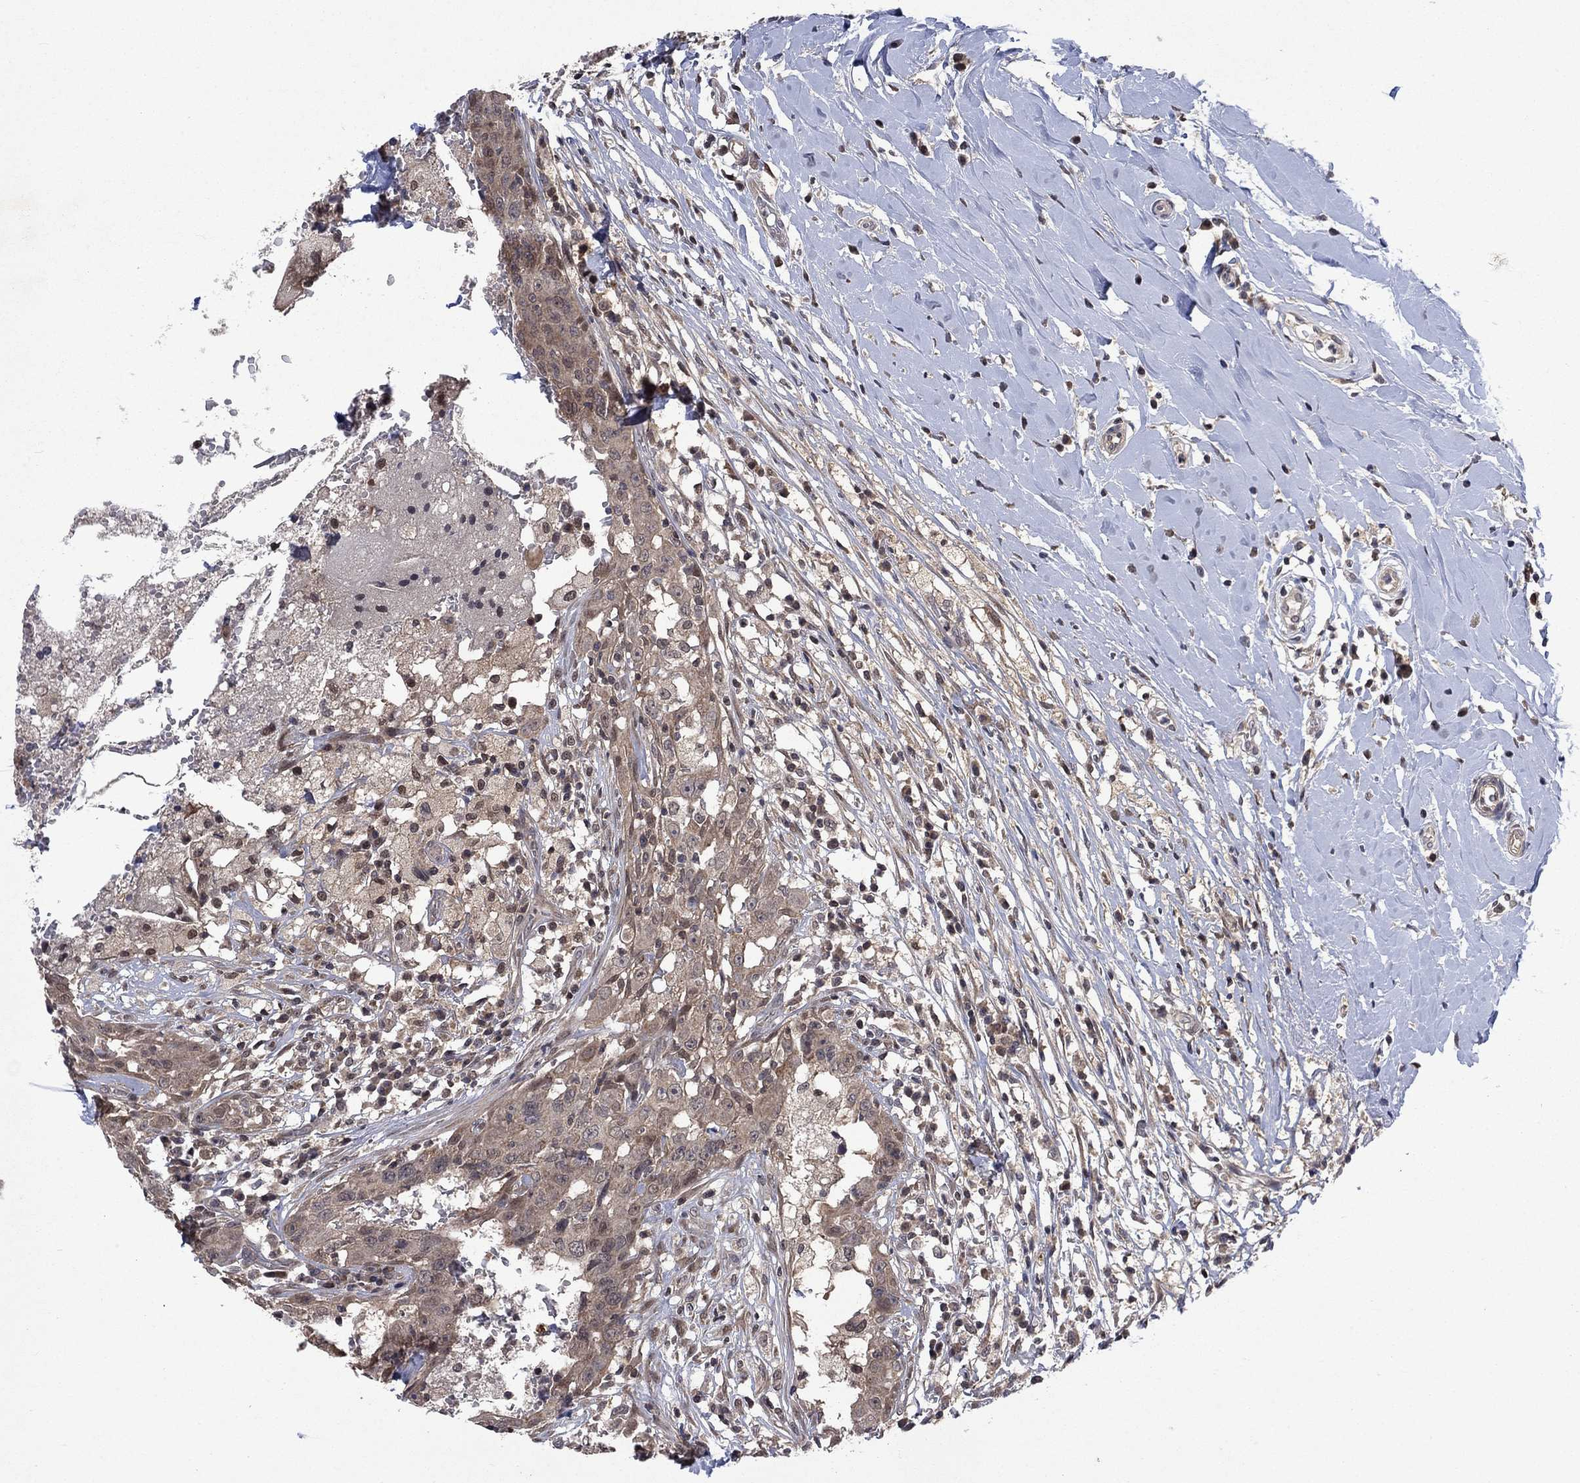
{"staining": {"intensity": "weak", "quantity": "25%-75%", "location": "cytoplasmic/membranous"}, "tissue": "breast cancer", "cell_type": "Tumor cells", "image_type": "cancer", "snomed": [{"axis": "morphology", "description": "Duct carcinoma"}, {"axis": "topography", "description": "Breast"}], "caption": "Immunohistochemical staining of breast cancer (invasive ductal carcinoma) shows low levels of weak cytoplasmic/membranous positivity in about 25%-75% of tumor cells. (DAB IHC, brown staining for protein, blue staining for nuclei).", "gene": "IAH1", "patient": {"sex": "female", "age": 27}}